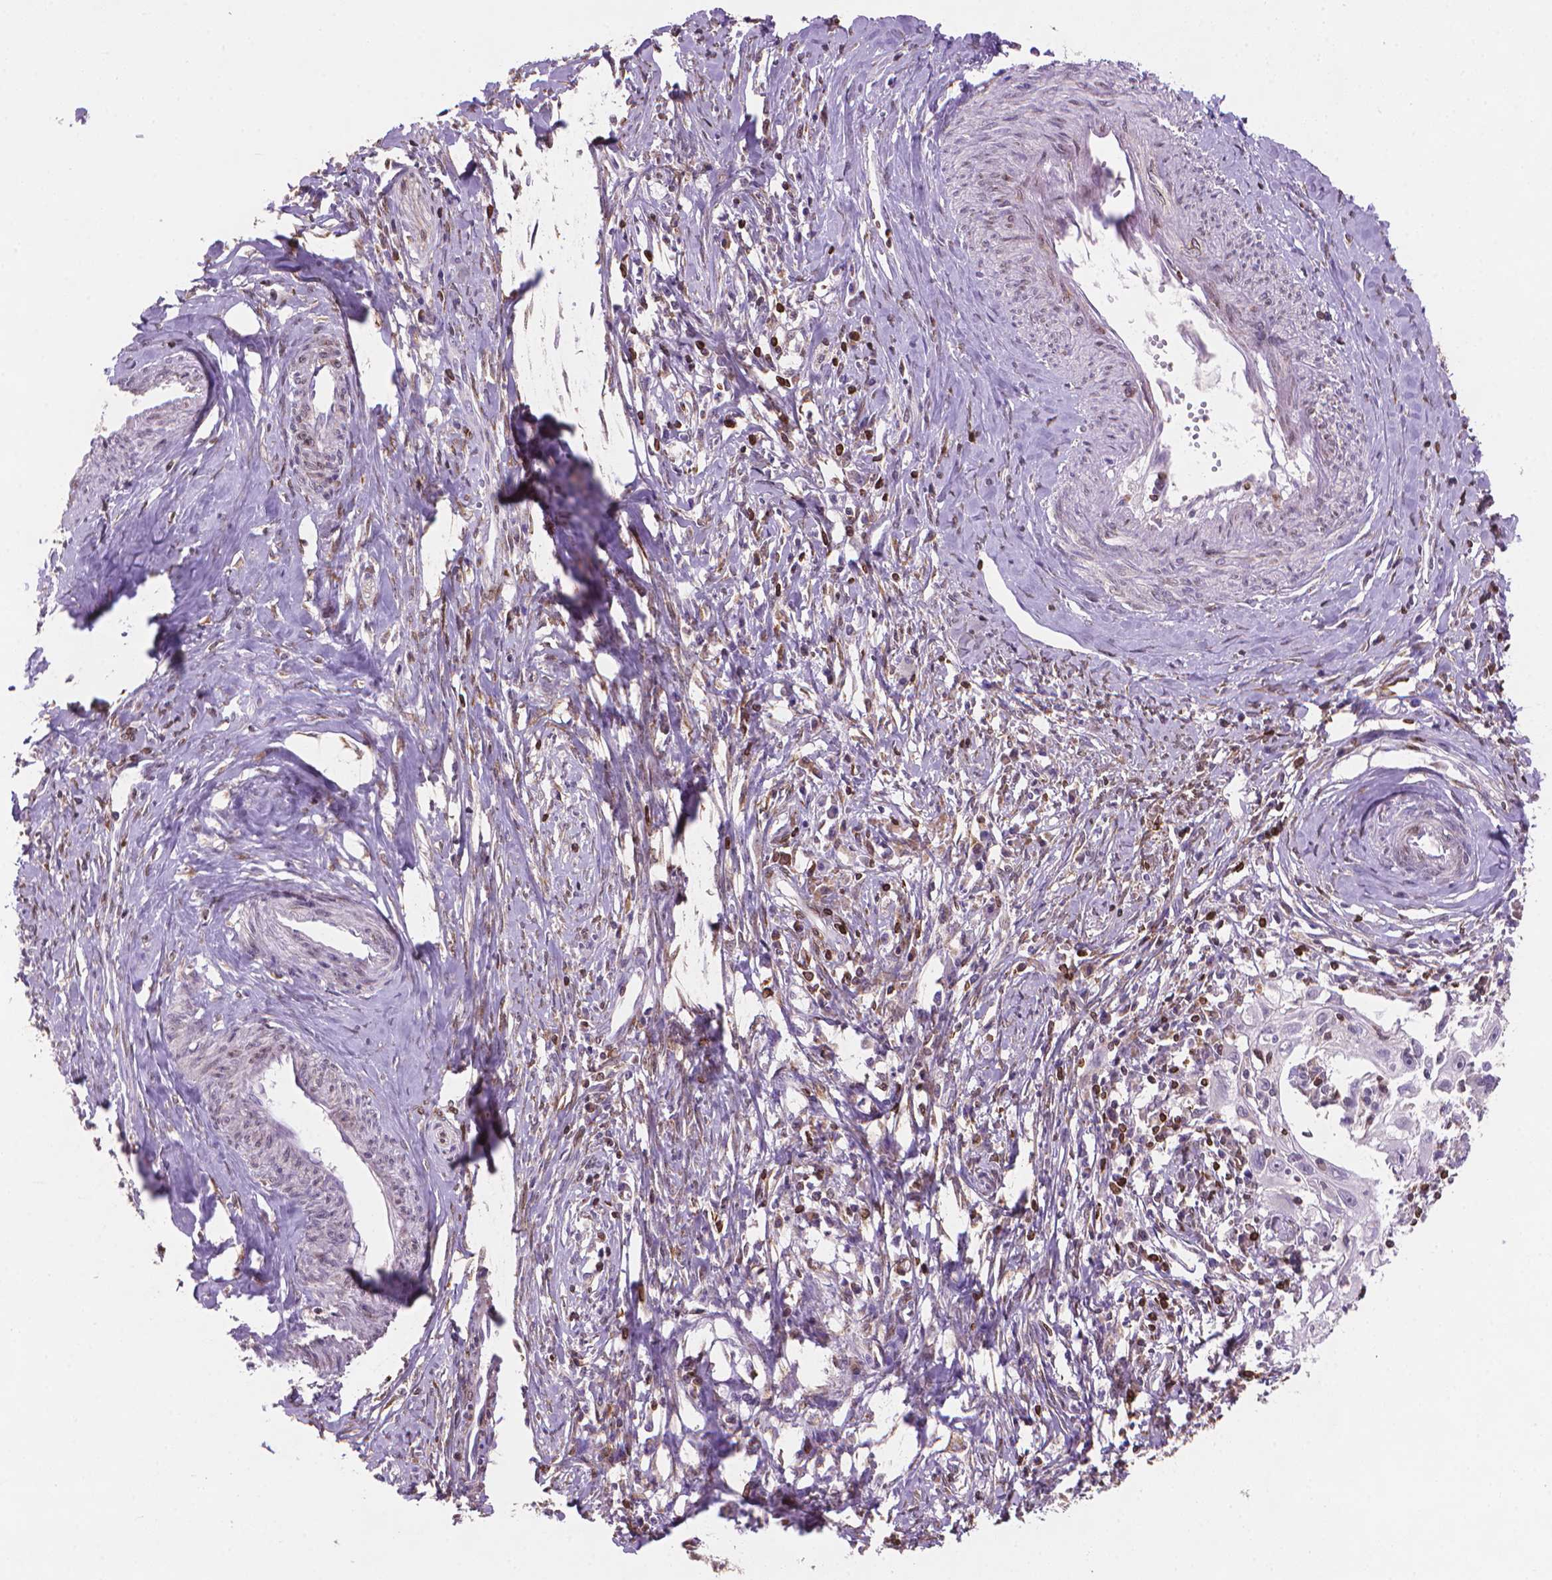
{"staining": {"intensity": "negative", "quantity": "none", "location": "none"}, "tissue": "cervical cancer", "cell_type": "Tumor cells", "image_type": "cancer", "snomed": [{"axis": "morphology", "description": "Squamous cell carcinoma, NOS"}, {"axis": "topography", "description": "Cervix"}], "caption": "High power microscopy histopathology image of an IHC micrograph of cervical cancer, revealing no significant staining in tumor cells.", "gene": "BCL2", "patient": {"sex": "female", "age": 30}}